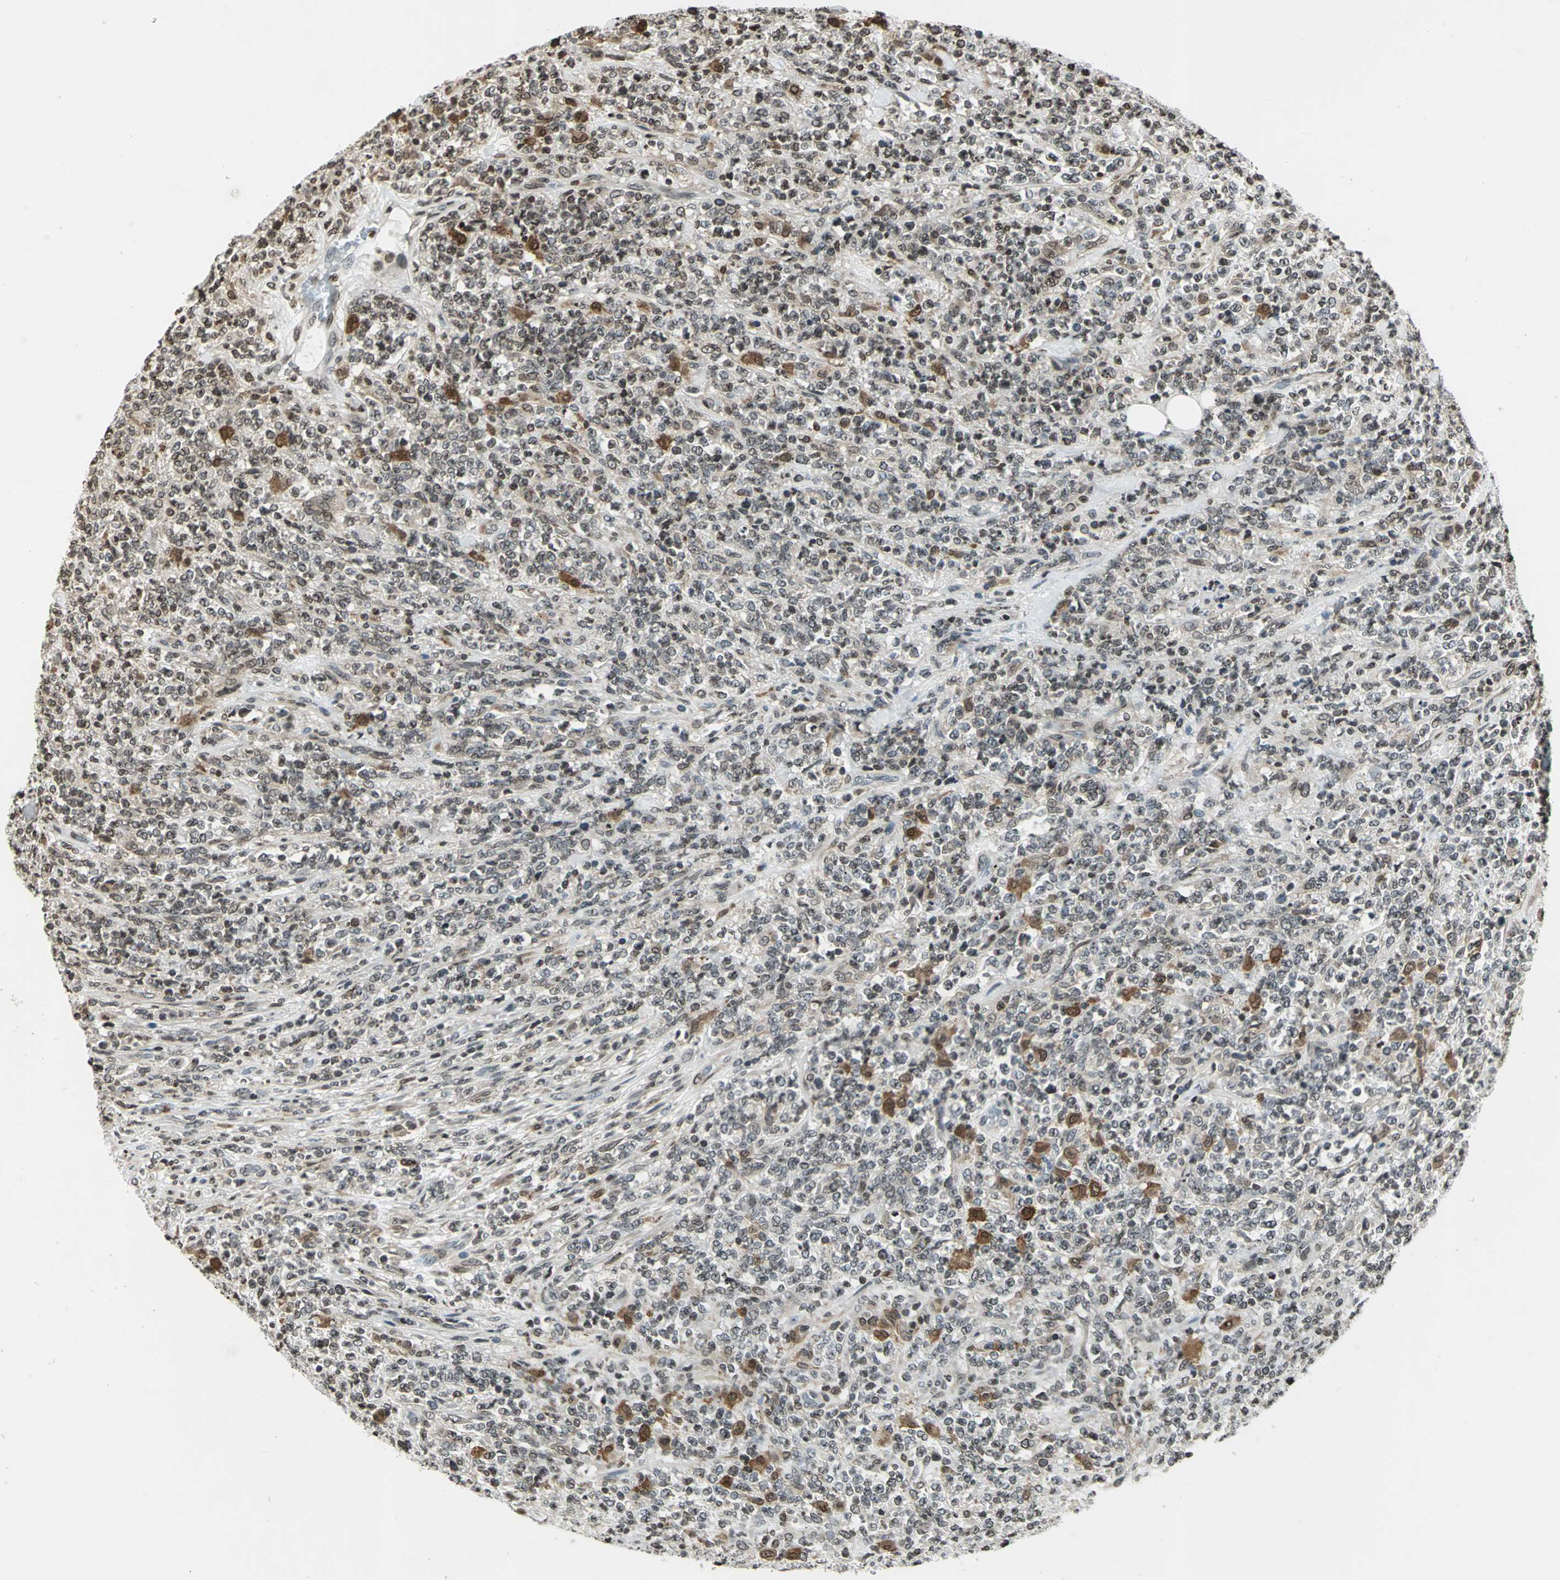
{"staining": {"intensity": "moderate", "quantity": "25%-75%", "location": "cytoplasmic/membranous,nuclear"}, "tissue": "lymphoma", "cell_type": "Tumor cells", "image_type": "cancer", "snomed": [{"axis": "morphology", "description": "Malignant lymphoma, non-Hodgkin's type, High grade"}, {"axis": "topography", "description": "Soft tissue"}], "caption": "Human lymphoma stained with a protein marker exhibits moderate staining in tumor cells.", "gene": "LGALS3", "patient": {"sex": "male", "age": 18}}